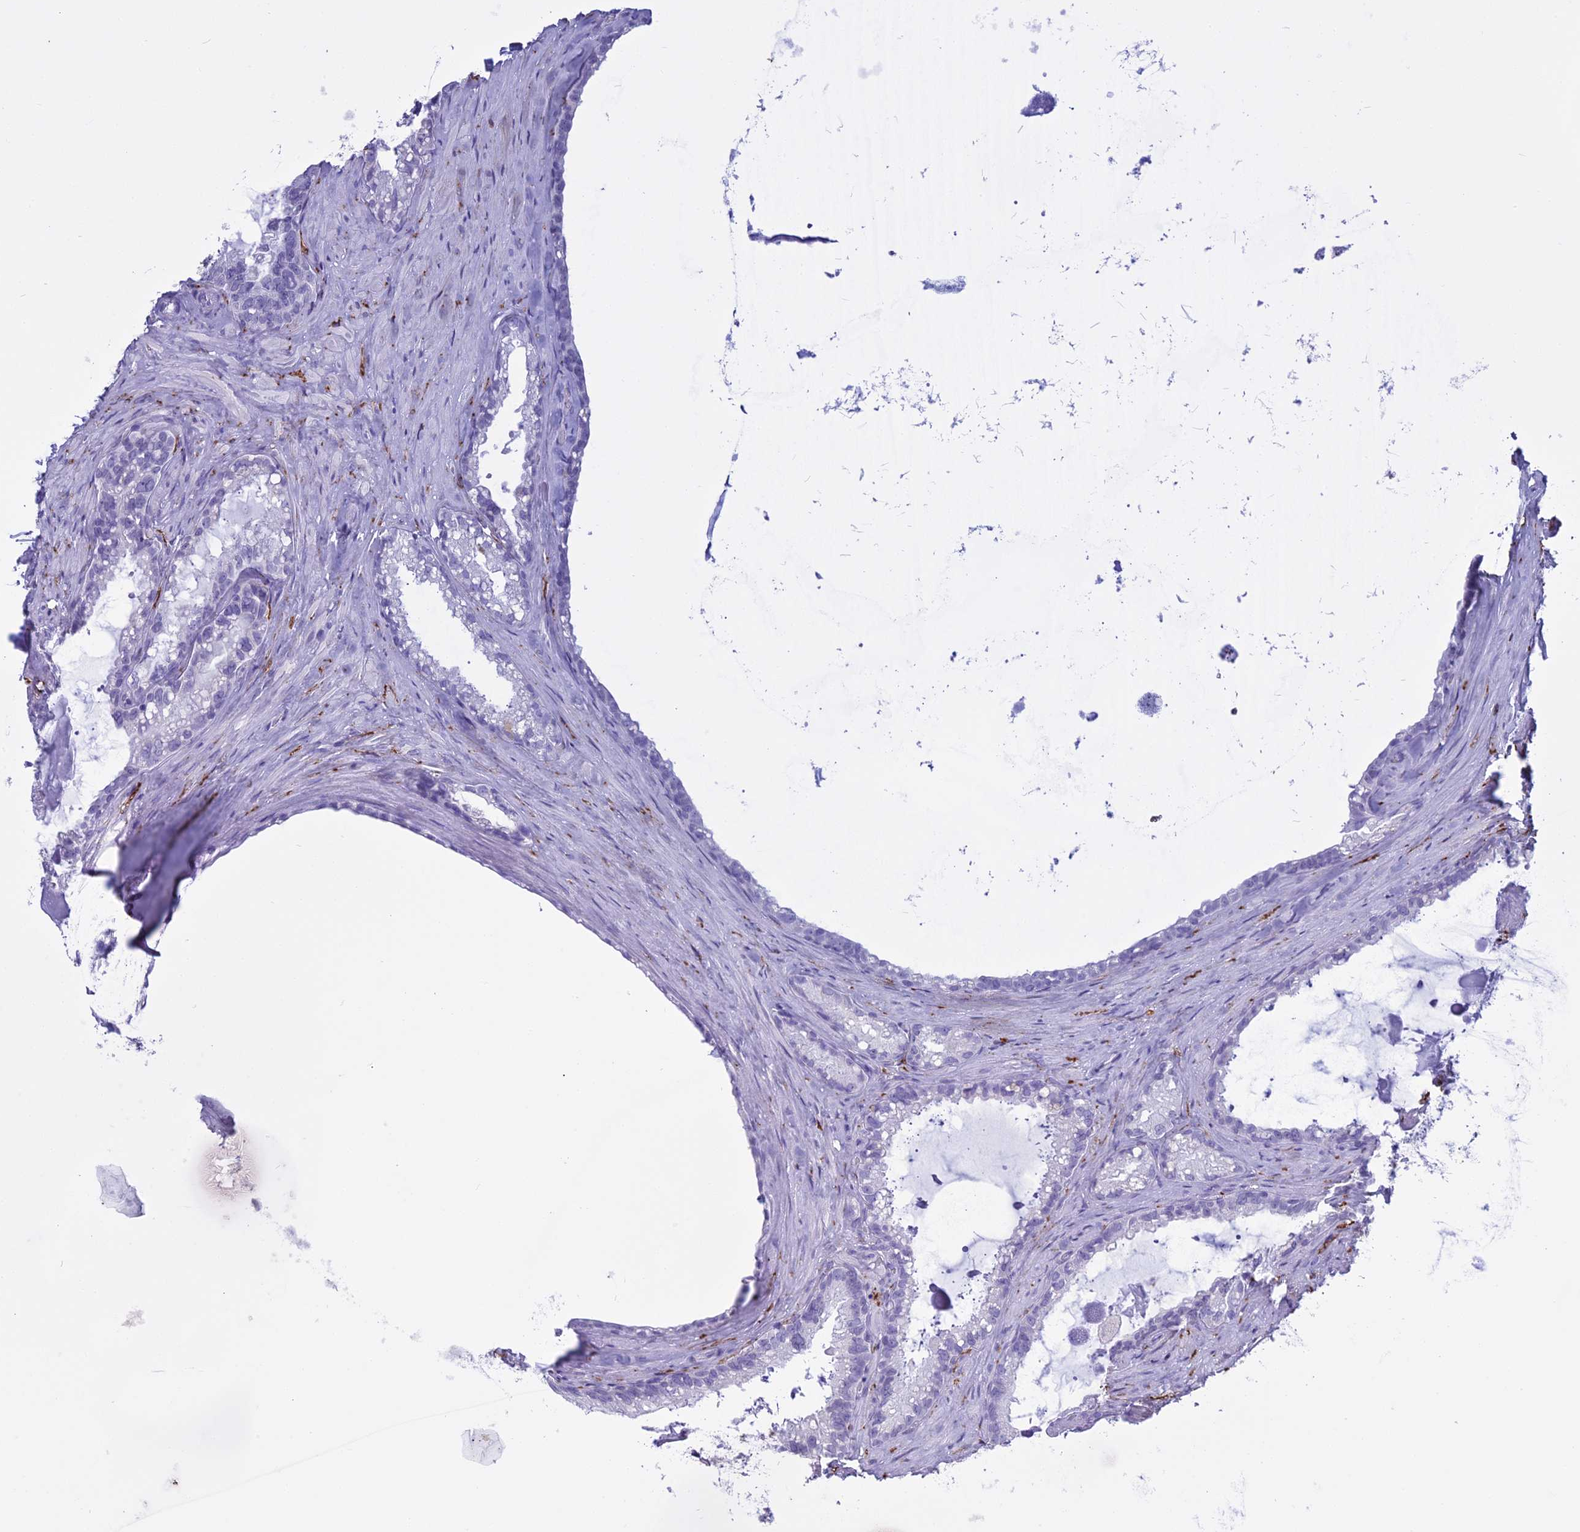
{"staining": {"intensity": "negative", "quantity": "none", "location": "none"}, "tissue": "seminal vesicle", "cell_type": "Glandular cells", "image_type": "normal", "snomed": [{"axis": "morphology", "description": "Normal tissue, NOS"}, {"axis": "topography", "description": "Prostate"}, {"axis": "topography", "description": "Seminal veicle"}], "caption": "Protein analysis of benign seminal vesicle exhibits no significant positivity in glandular cells. (DAB immunohistochemistry (IHC) with hematoxylin counter stain).", "gene": "MAP6", "patient": {"sex": "male", "age": 79}}